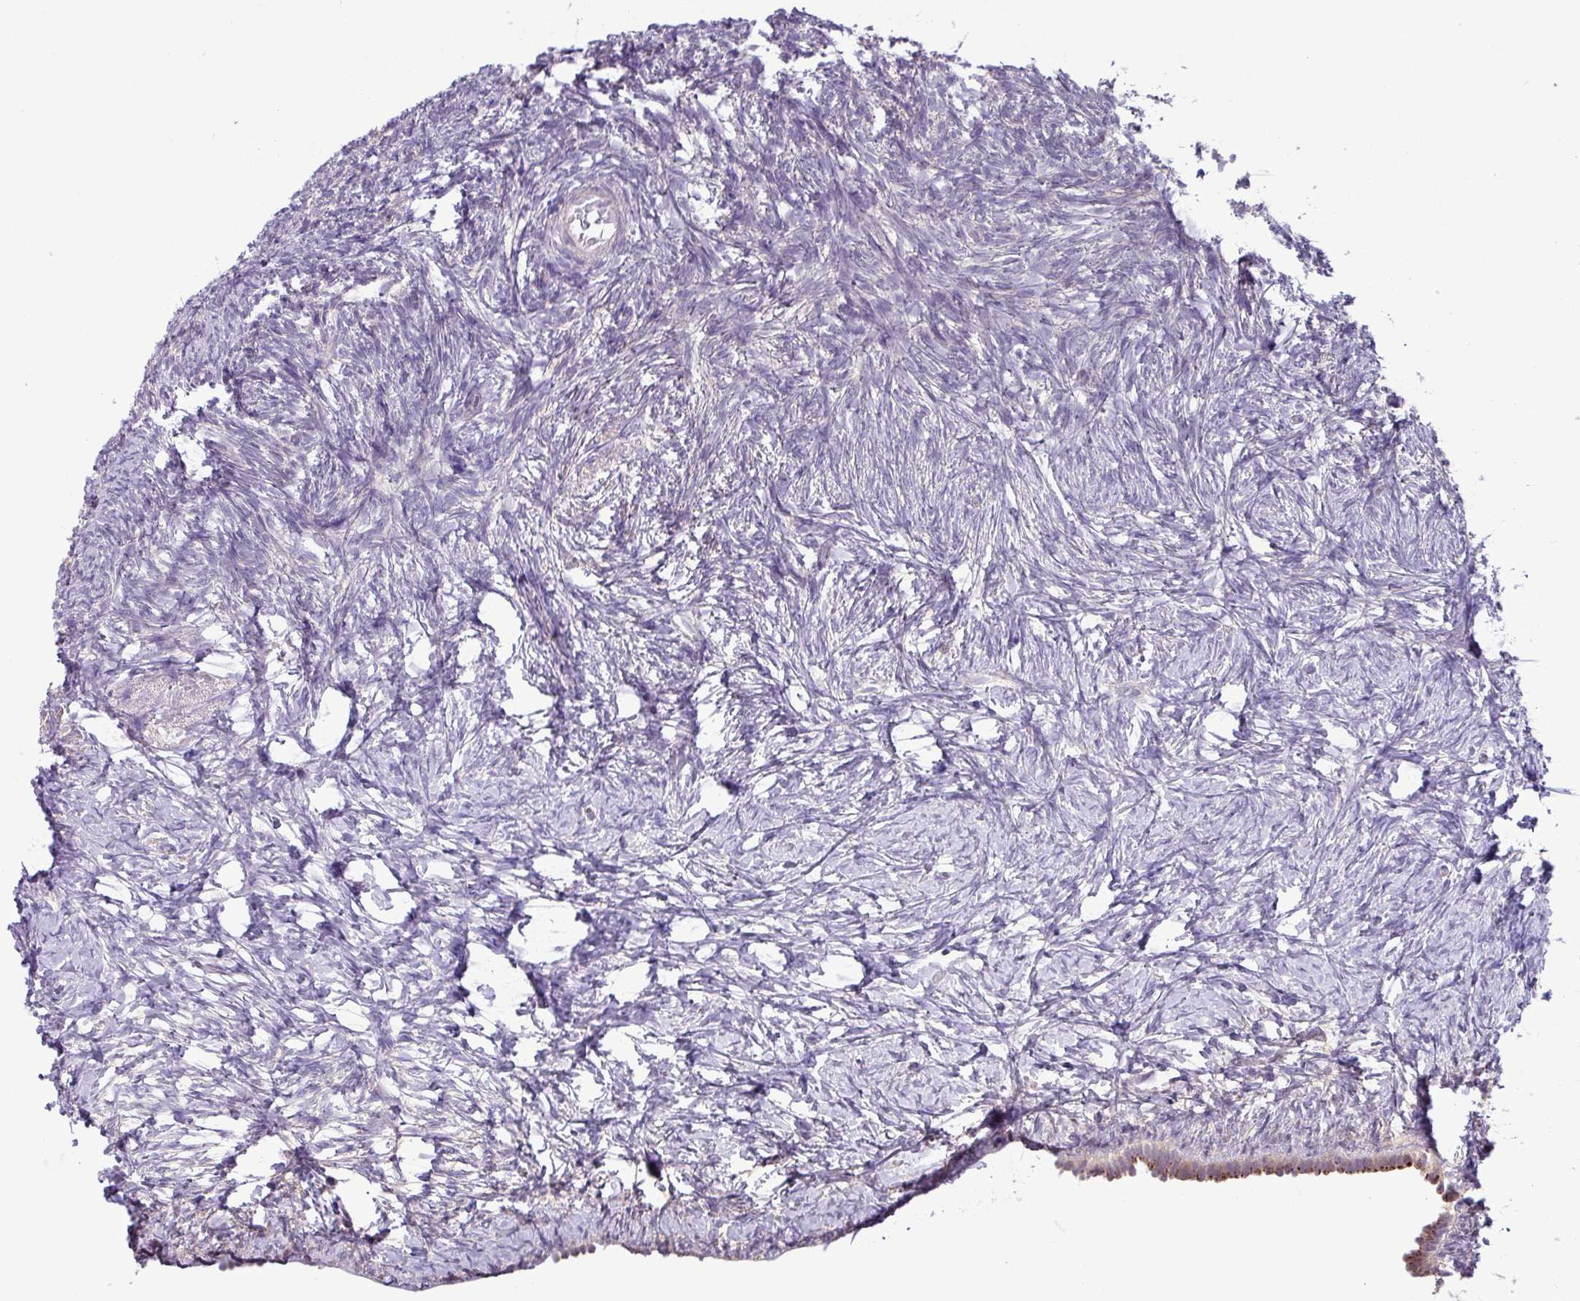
{"staining": {"intensity": "negative", "quantity": "none", "location": "none"}, "tissue": "ovary", "cell_type": "Ovarian stroma cells", "image_type": "normal", "snomed": [{"axis": "morphology", "description": "Normal tissue, NOS"}, {"axis": "topography", "description": "Ovary"}], "caption": "An immunohistochemistry photomicrograph of unremarkable ovary is shown. There is no staining in ovarian stroma cells of ovary. Brightfield microscopy of IHC stained with DAB (3,3'-diaminobenzidine) (brown) and hematoxylin (blue), captured at high magnification.", "gene": "GALNT12", "patient": {"sex": "female", "age": 39}}